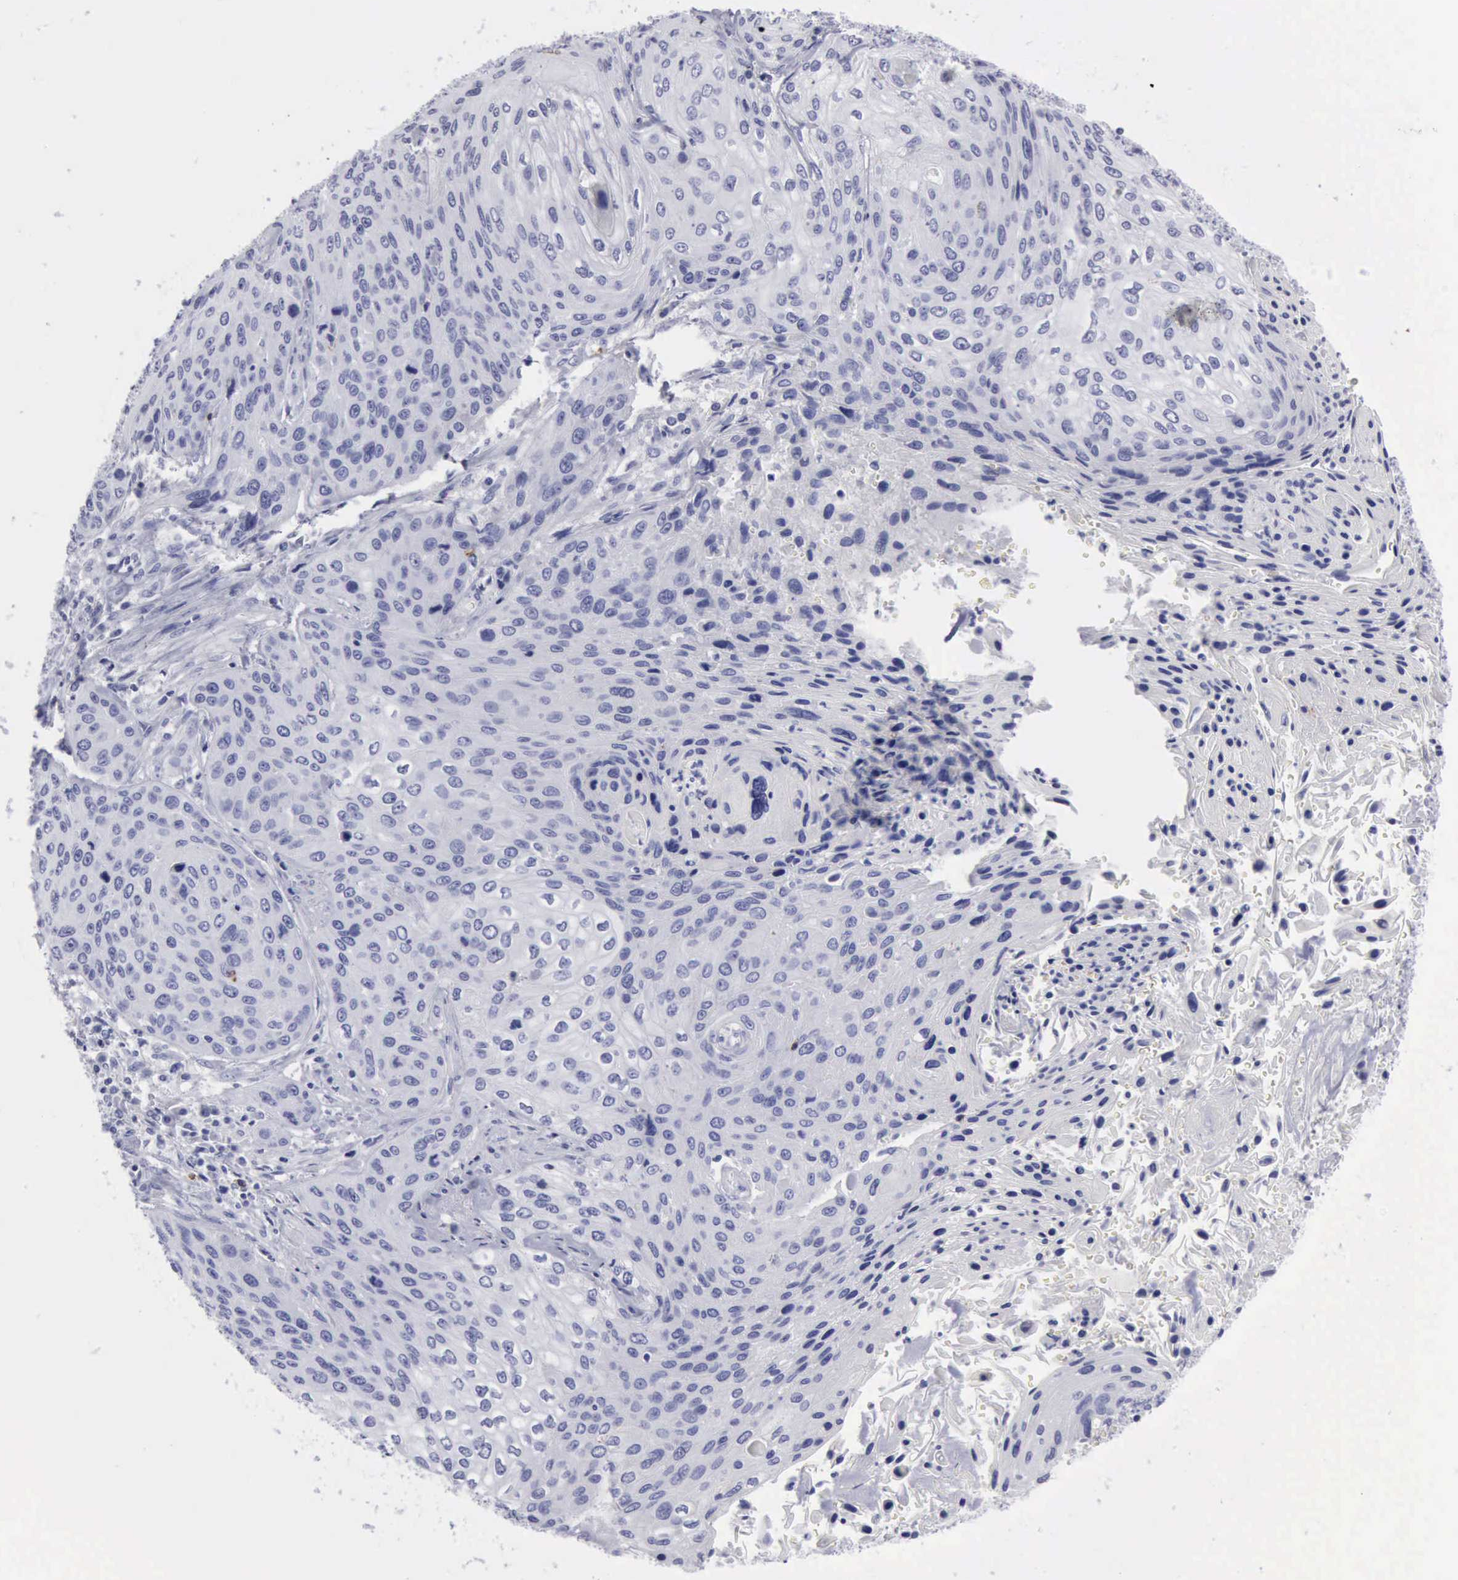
{"staining": {"intensity": "negative", "quantity": "none", "location": "none"}, "tissue": "cervical cancer", "cell_type": "Tumor cells", "image_type": "cancer", "snomed": [{"axis": "morphology", "description": "Squamous cell carcinoma, NOS"}, {"axis": "topography", "description": "Cervix"}], "caption": "Histopathology image shows no significant protein positivity in tumor cells of cervical squamous cell carcinoma.", "gene": "NCAM1", "patient": {"sex": "female", "age": 32}}